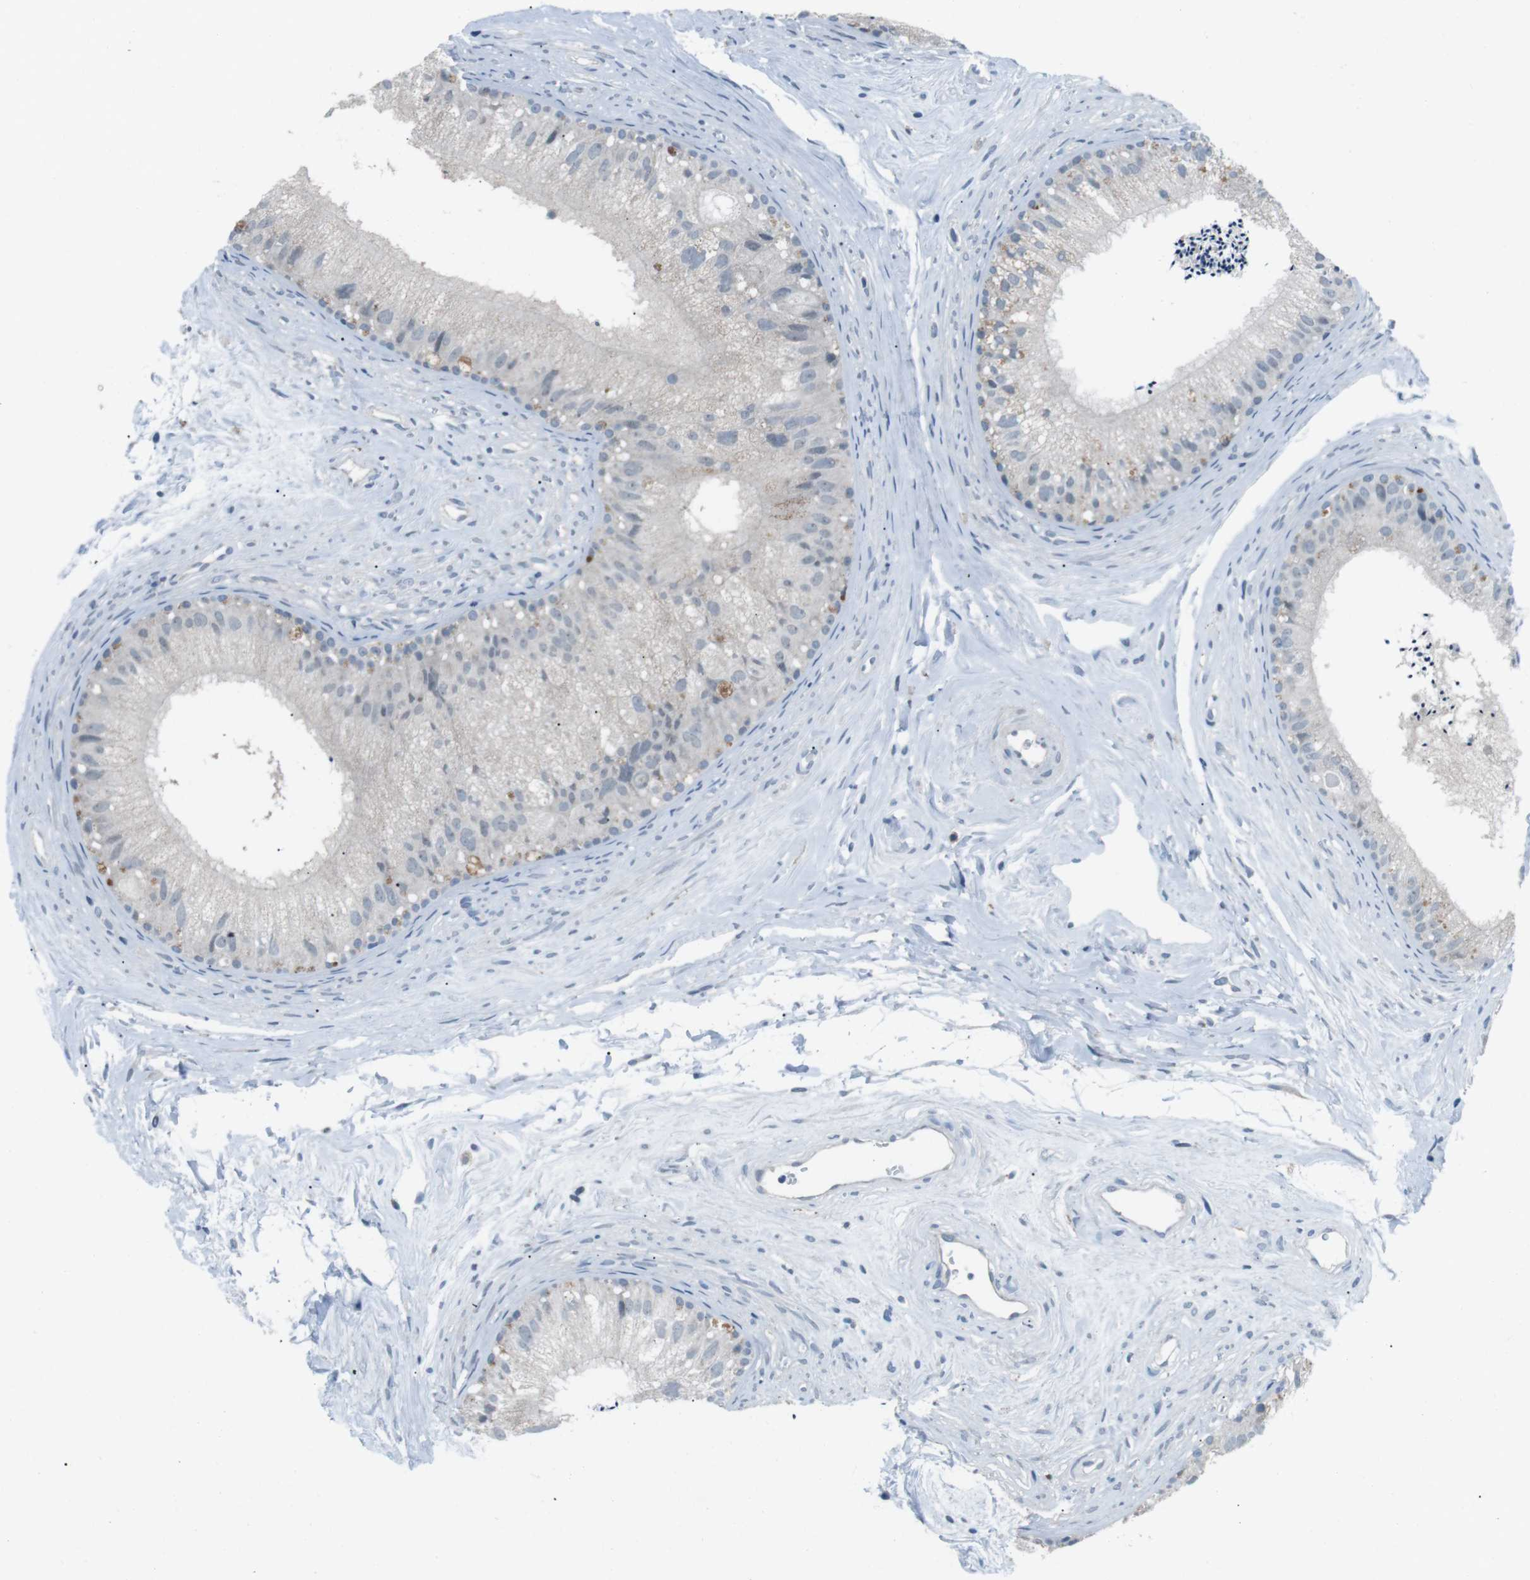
{"staining": {"intensity": "moderate", "quantity": "<25%", "location": "cytoplasmic/membranous"}, "tissue": "epididymis", "cell_type": "Glandular cells", "image_type": "normal", "snomed": [{"axis": "morphology", "description": "Normal tissue, NOS"}, {"axis": "topography", "description": "Epididymis"}], "caption": "Immunohistochemistry staining of normal epididymis, which demonstrates low levels of moderate cytoplasmic/membranous expression in approximately <25% of glandular cells indicating moderate cytoplasmic/membranous protein staining. The staining was performed using DAB (brown) for protein detection and nuclei were counterstained in hematoxylin (blue).", "gene": "FCRLA", "patient": {"sex": "male", "age": 56}}